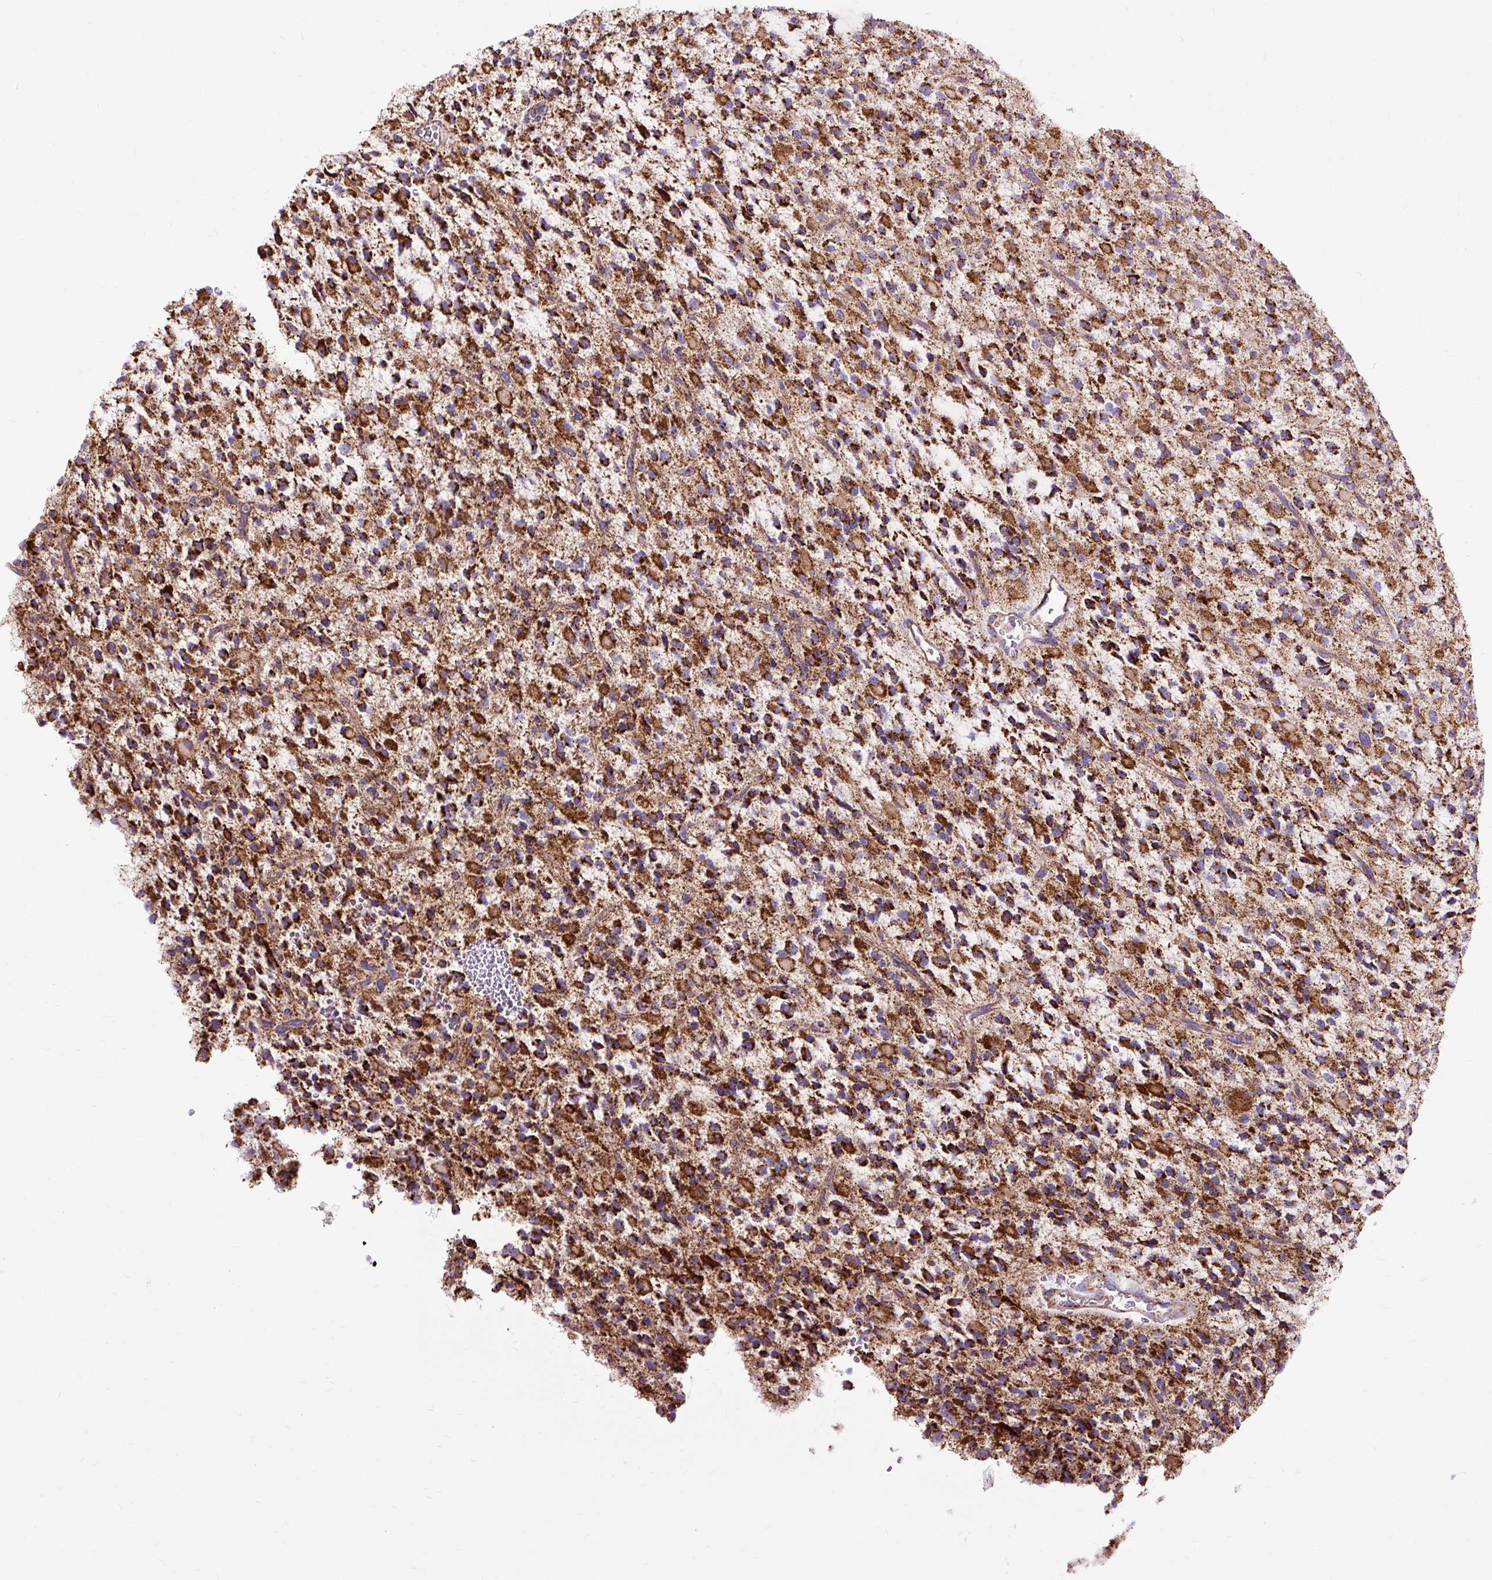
{"staining": {"intensity": "strong", "quantity": ">75%", "location": "cytoplasmic/membranous"}, "tissue": "glioma", "cell_type": "Tumor cells", "image_type": "cancer", "snomed": [{"axis": "morphology", "description": "Glioma, malignant, High grade"}, {"axis": "topography", "description": "Brain"}], "caption": "Brown immunohistochemical staining in human malignant high-grade glioma shows strong cytoplasmic/membranous staining in approximately >75% of tumor cells.", "gene": "DLAT", "patient": {"sex": "male", "age": 34}}